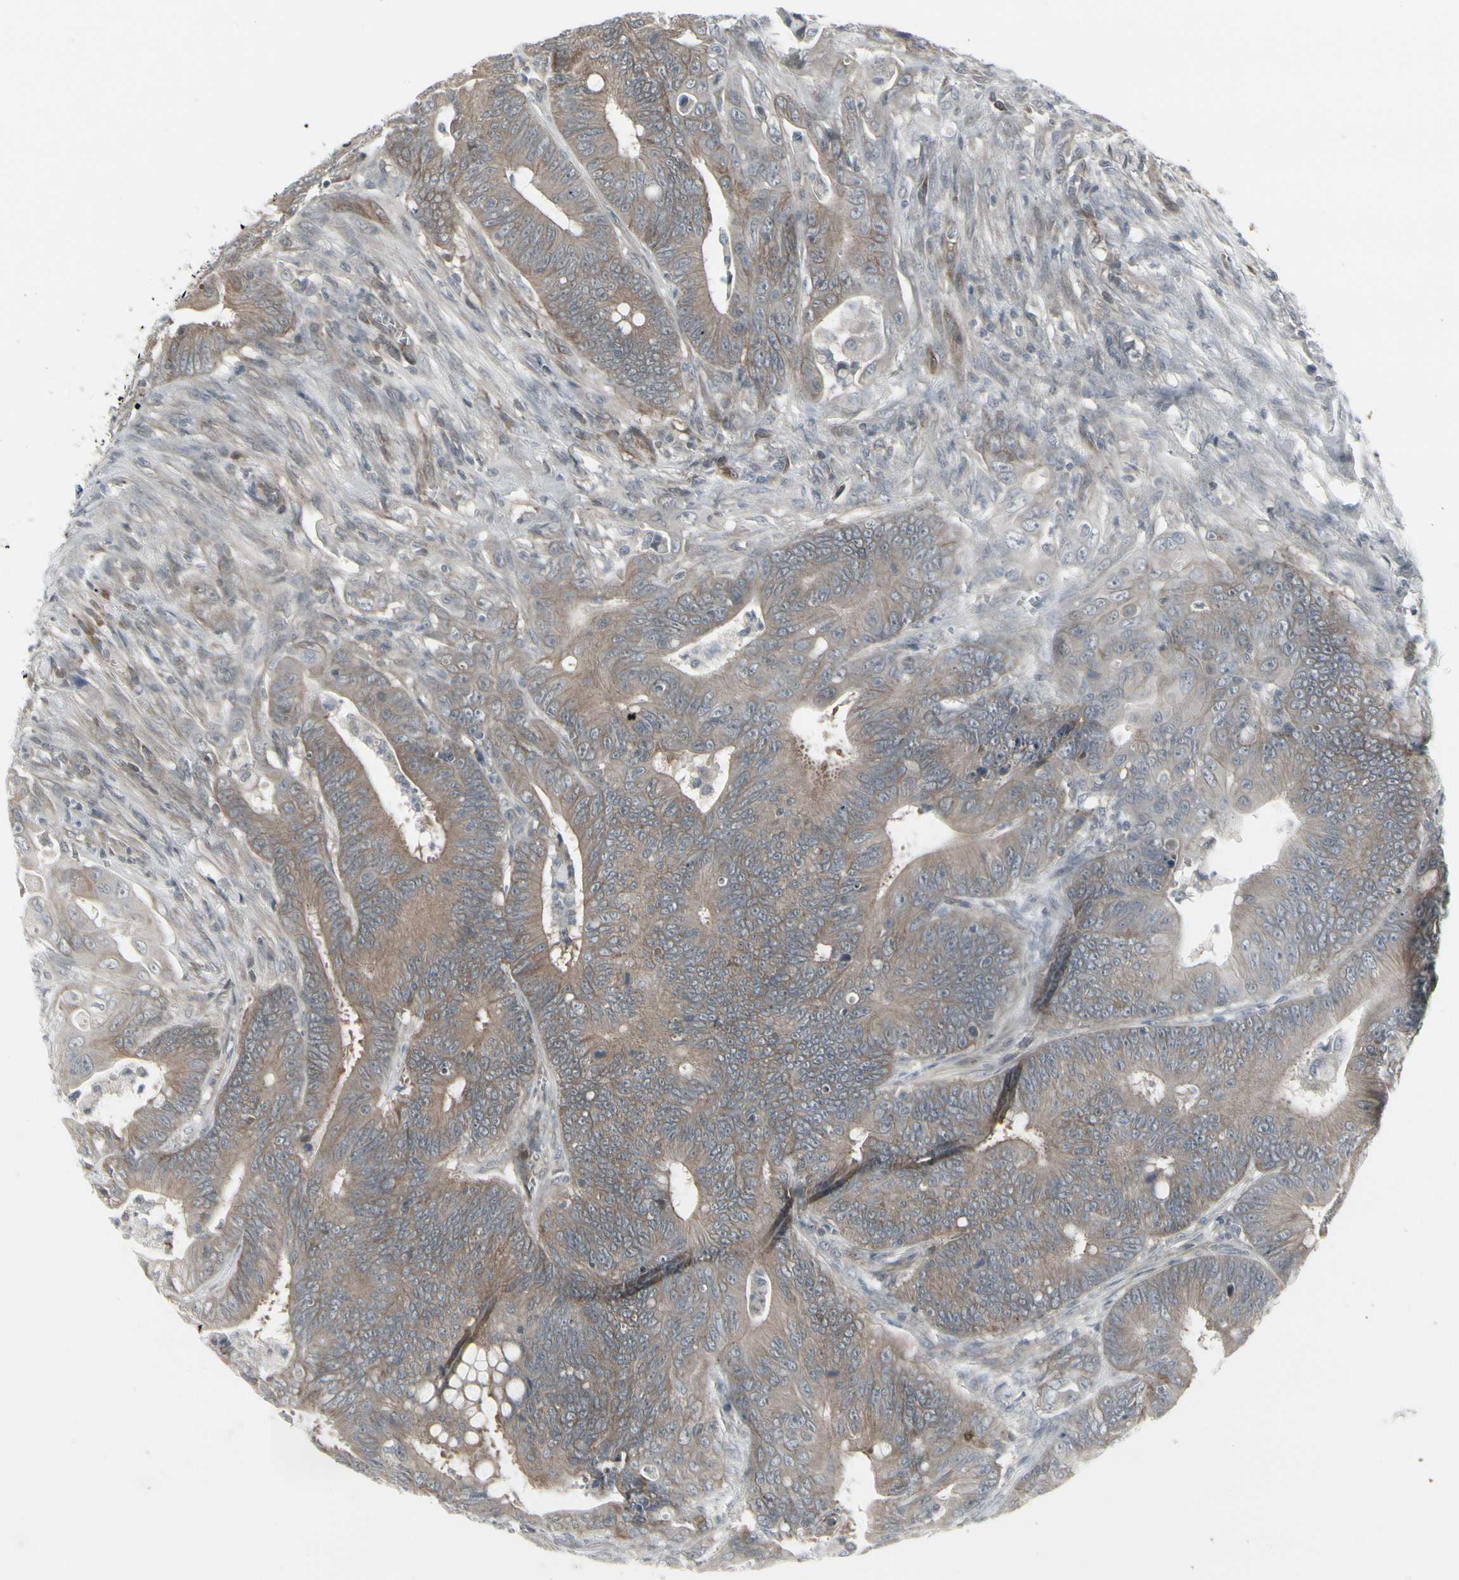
{"staining": {"intensity": "moderate", "quantity": ">75%", "location": "cytoplasmic/membranous"}, "tissue": "colorectal cancer", "cell_type": "Tumor cells", "image_type": "cancer", "snomed": [{"axis": "morphology", "description": "Adenocarcinoma, NOS"}, {"axis": "topography", "description": "Colon"}], "caption": "Colorectal cancer was stained to show a protein in brown. There is medium levels of moderate cytoplasmic/membranous staining in approximately >75% of tumor cells.", "gene": "IGFBP6", "patient": {"sex": "male", "age": 45}}